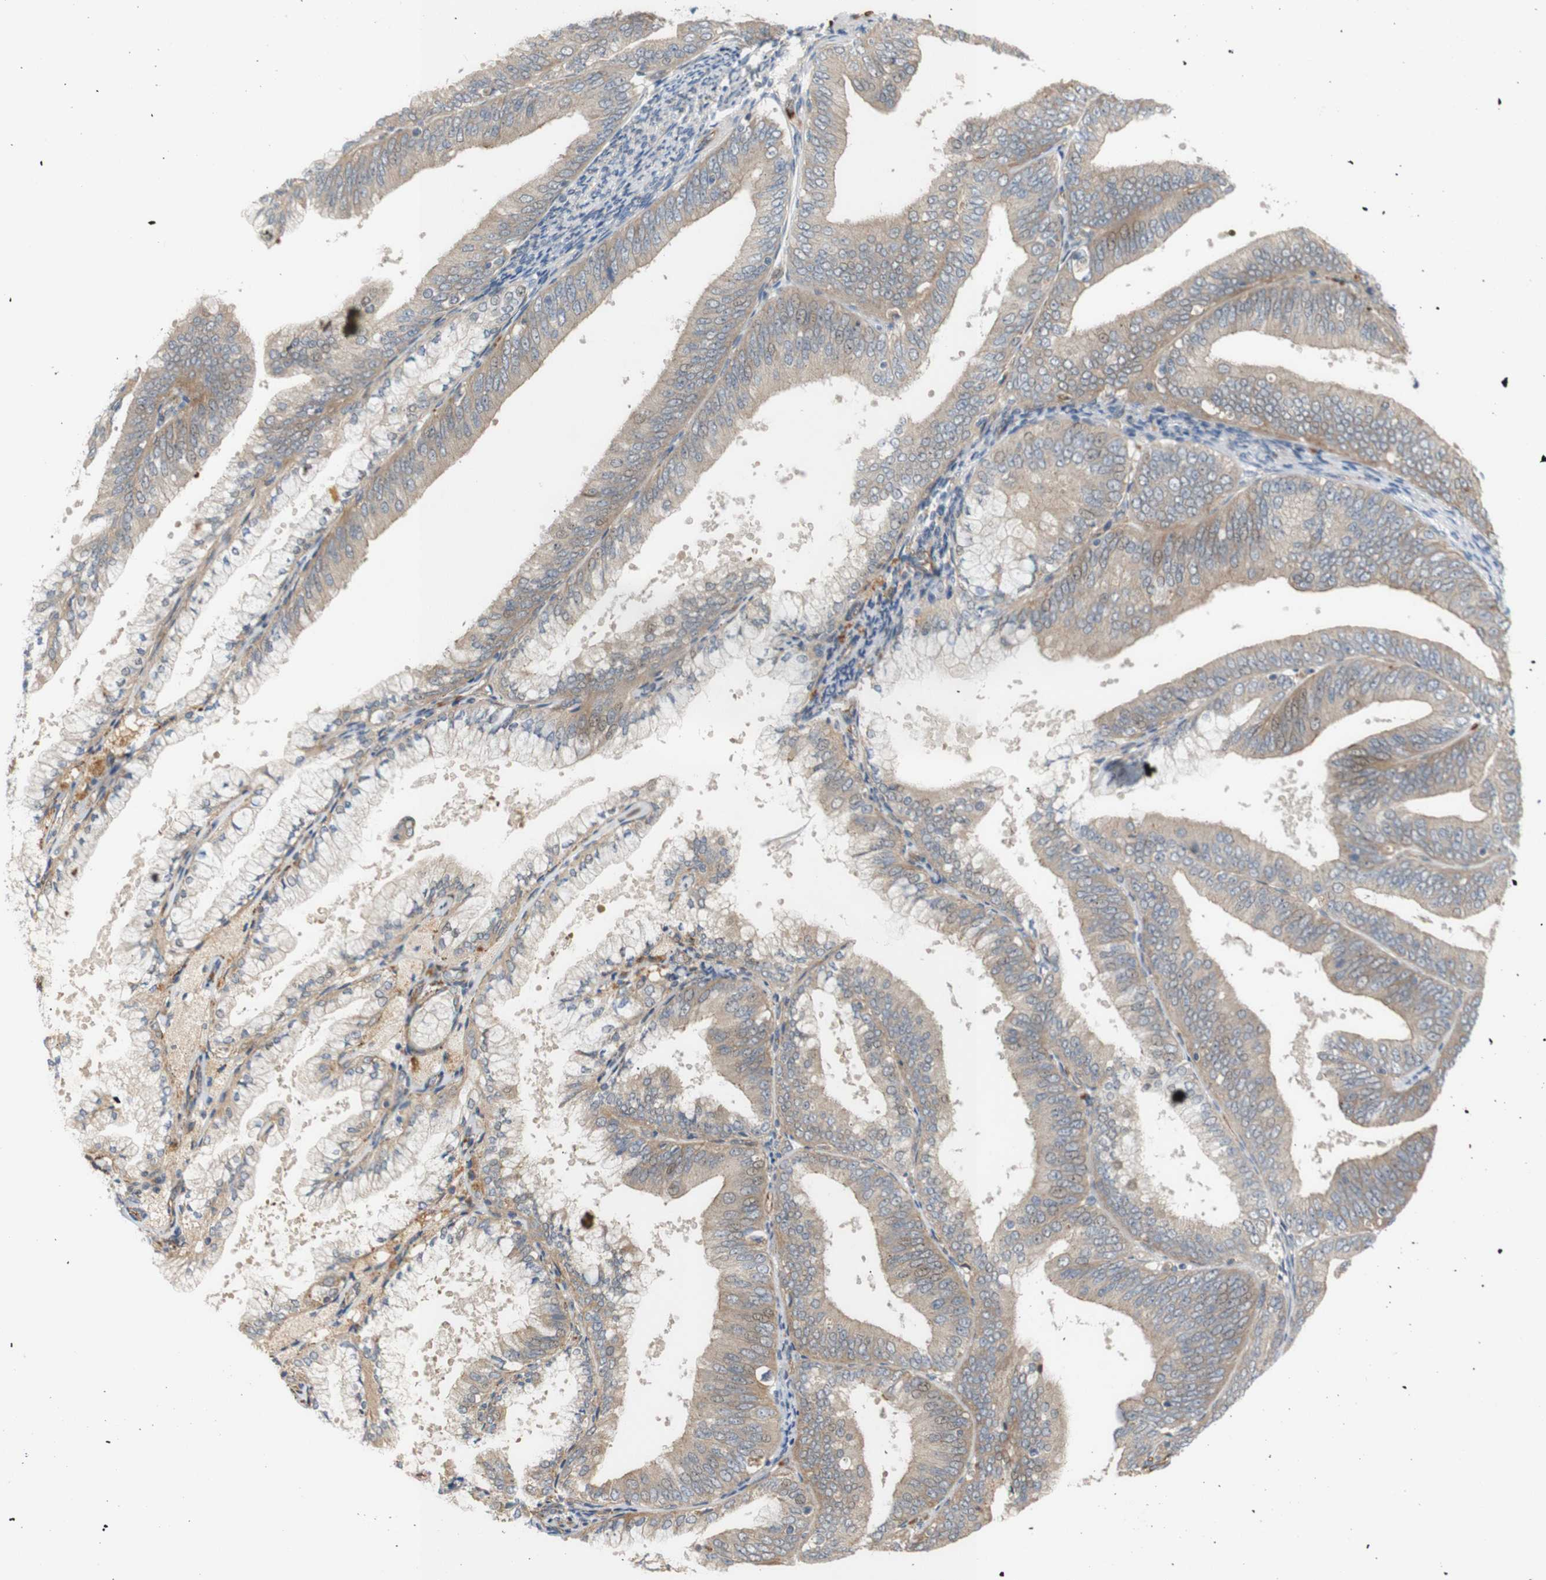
{"staining": {"intensity": "weak", "quantity": ">75%", "location": "cytoplasmic/membranous"}, "tissue": "endometrial cancer", "cell_type": "Tumor cells", "image_type": "cancer", "snomed": [{"axis": "morphology", "description": "Adenocarcinoma, NOS"}, {"axis": "topography", "description": "Endometrium"}], "caption": "IHC histopathology image of neoplastic tissue: human endometrial cancer (adenocarcinoma) stained using immunohistochemistry (IHC) reveals low levels of weak protein expression localized specifically in the cytoplasmic/membranous of tumor cells, appearing as a cytoplasmic/membranous brown color.", "gene": "RPTOR", "patient": {"sex": "female", "age": 63}}